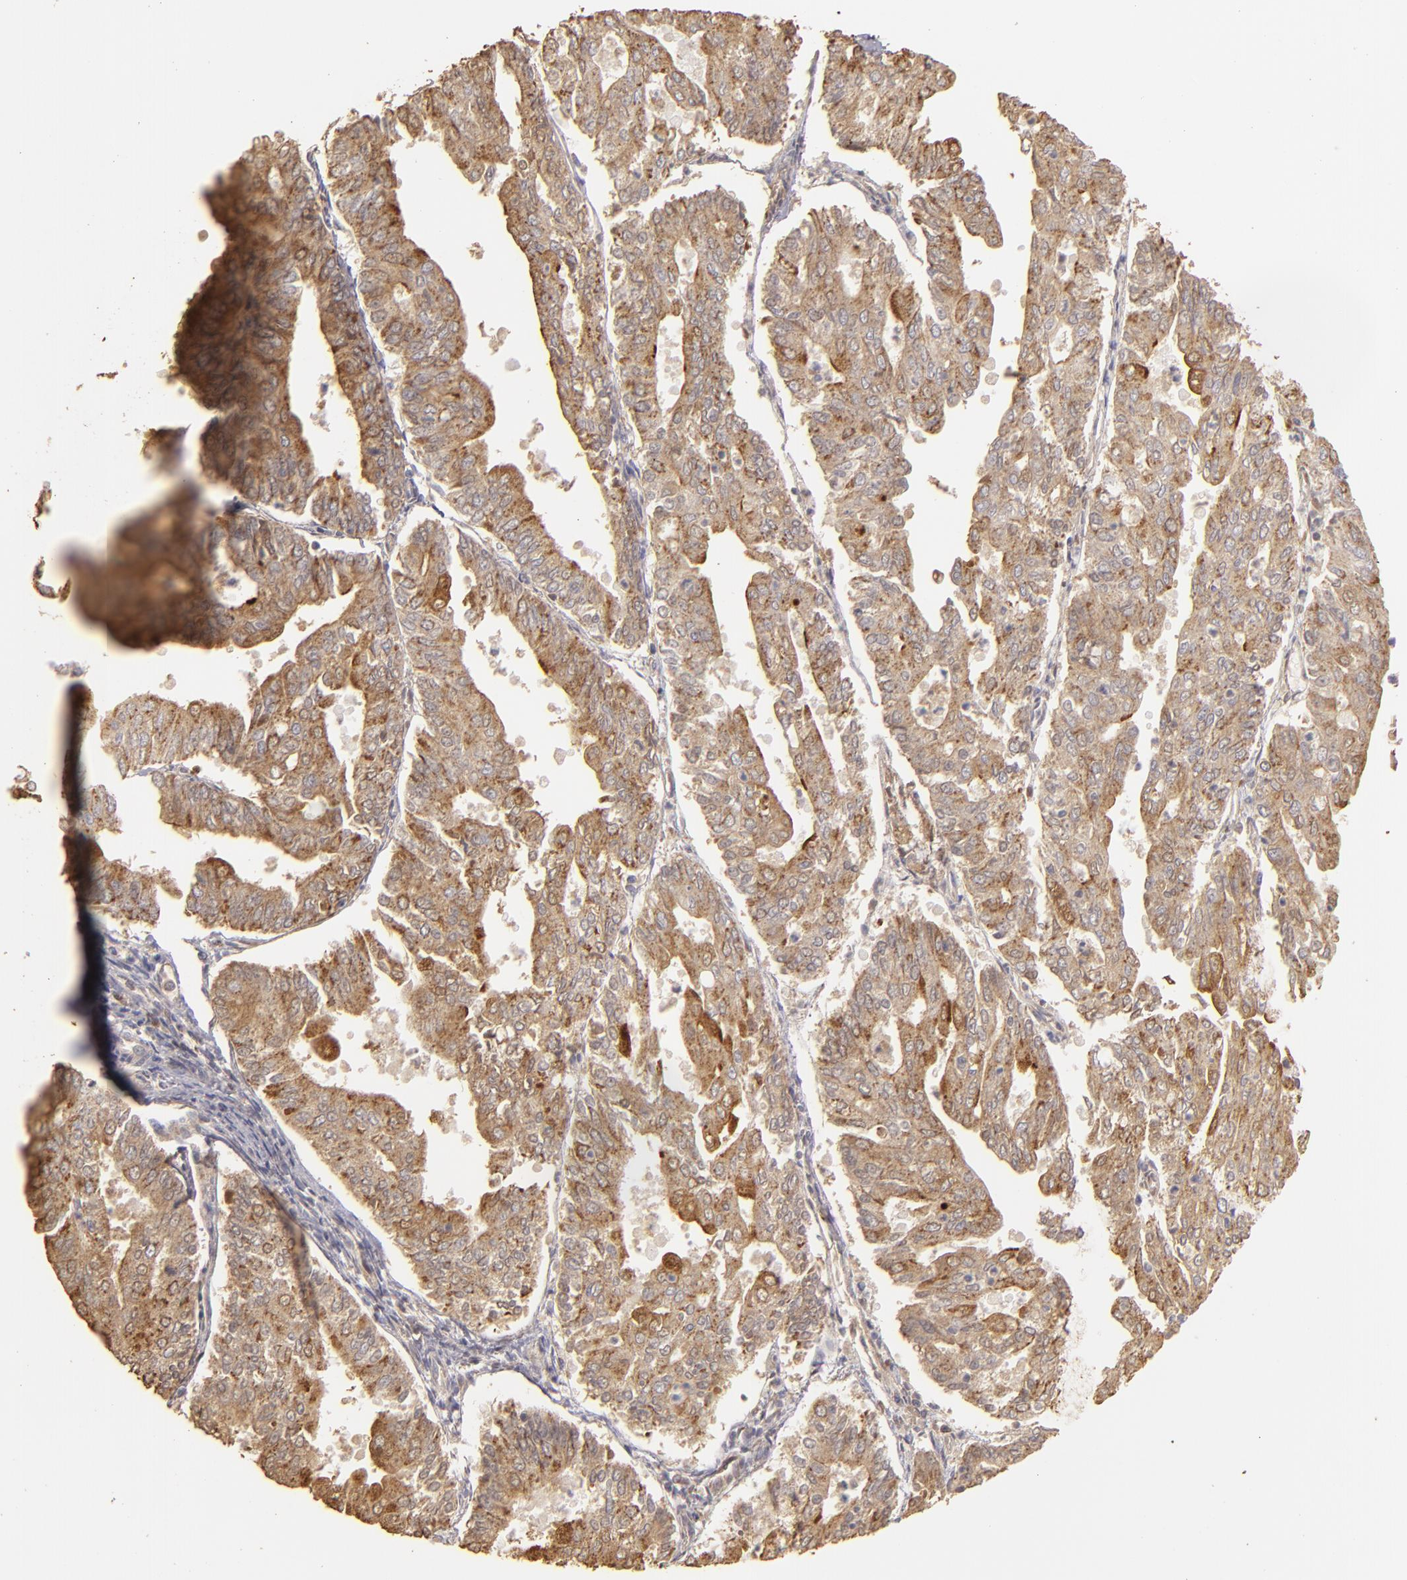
{"staining": {"intensity": "moderate", "quantity": ">75%", "location": "cytoplasmic/membranous"}, "tissue": "endometrial cancer", "cell_type": "Tumor cells", "image_type": "cancer", "snomed": [{"axis": "morphology", "description": "Adenocarcinoma, NOS"}, {"axis": "topography", "description": "Endometrium"}], "caption": "There is medium levels of moderate cytoplasmic/membranous positivity in tumor cells of endometrial cancer, as demonstrated by immunohistochemical staining (brown color).", "gene": "CFB", "patient": {"sex": "female", "age": 79}}